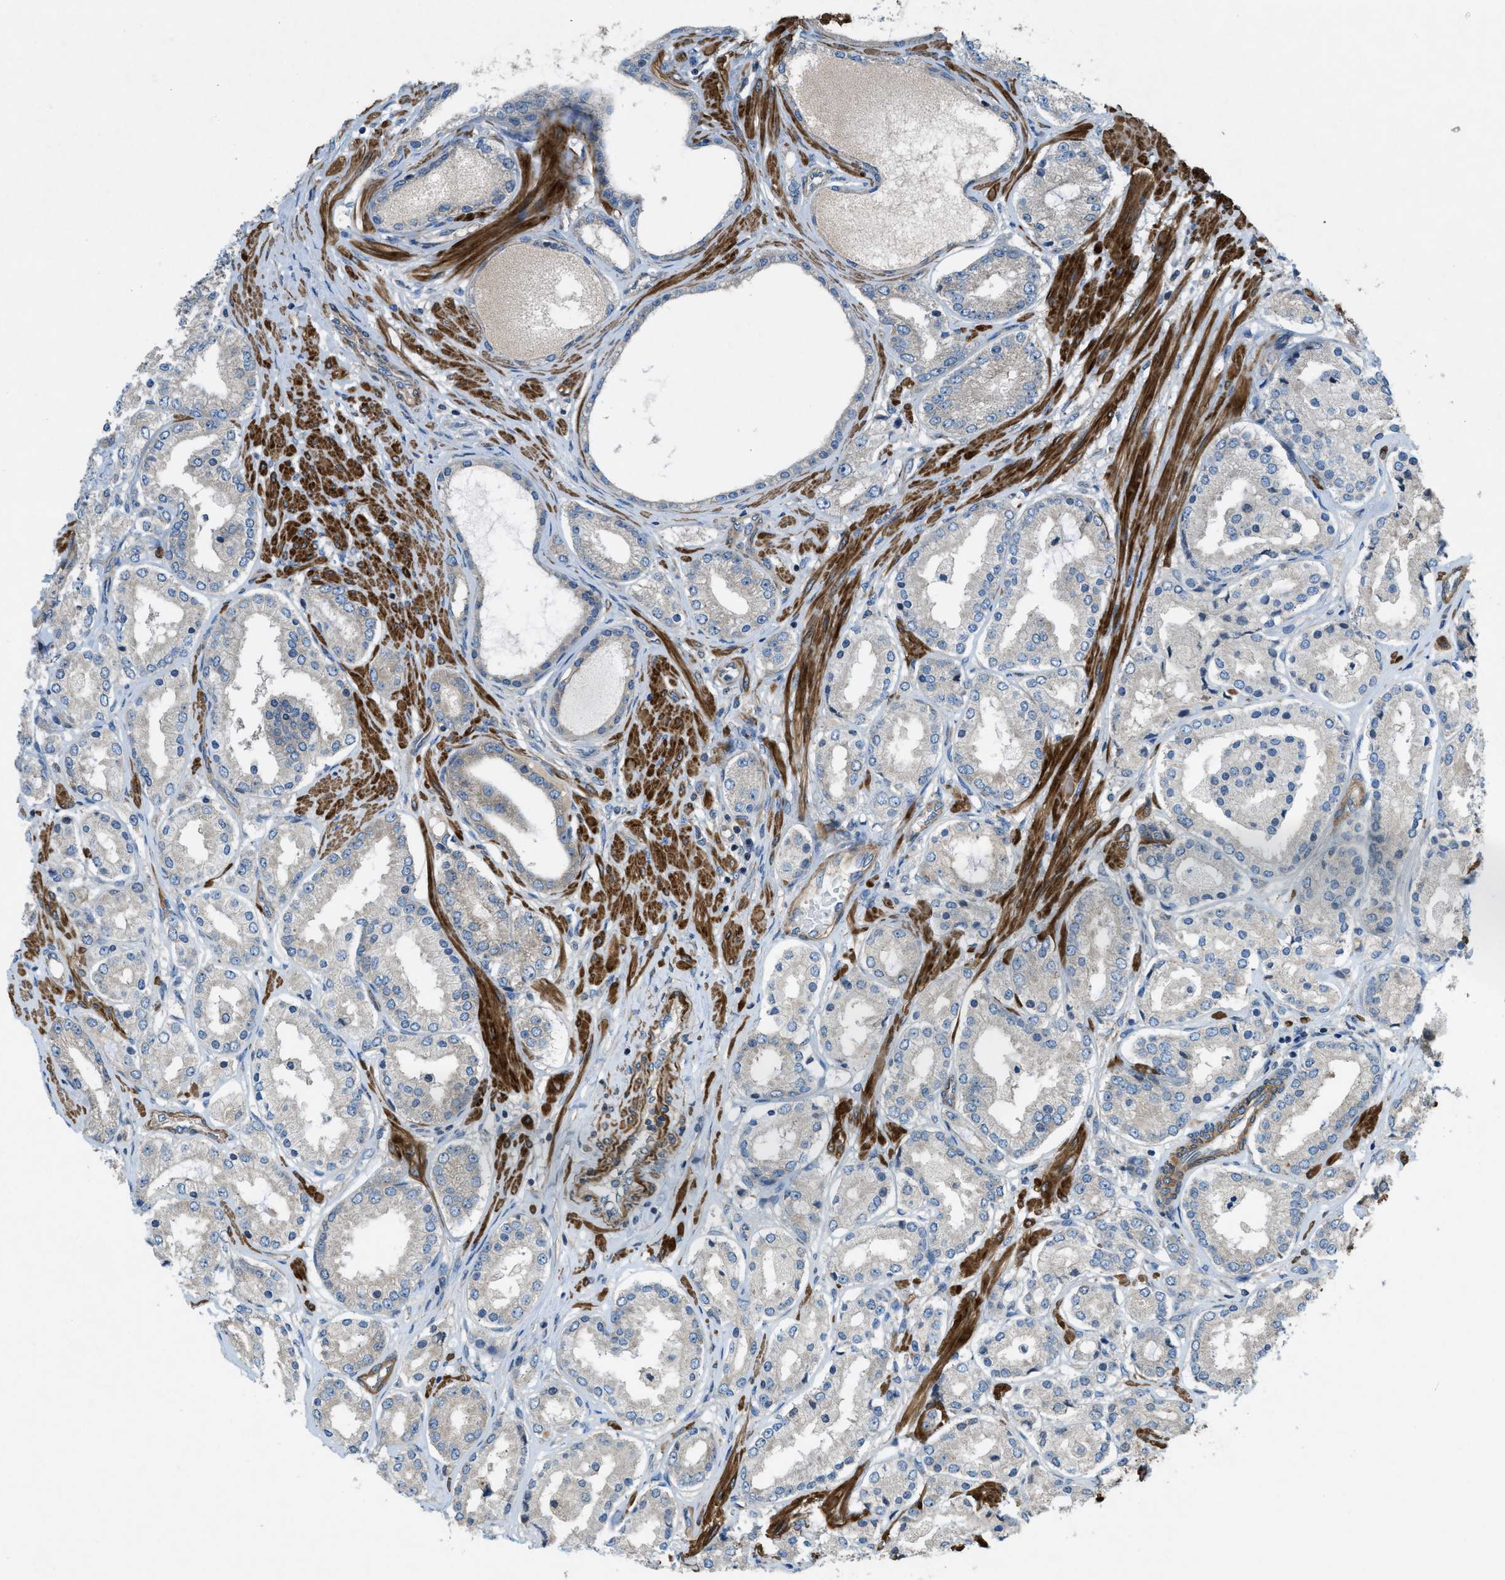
{"staining": {"intensity": "weak", "quantity": "<25%", "location": "cytoplasmic/membranous"}, "tissue": "prostate cancer", "cell_type": "Tumor cells", "image_type": "cancer", "snomed": [{"axis": "morphology", "description": "Adenocarcinoma, Low grade"}, {"axis": "topography", "description": "Prostate"}], "caption": "This is an immunohistochemistry micrograph of human prostate adenocarcinoma (low-grade). There is no staining in tumor cells.", "gene": "VEZT", "patient": {"sex": "male", "age": 63}}